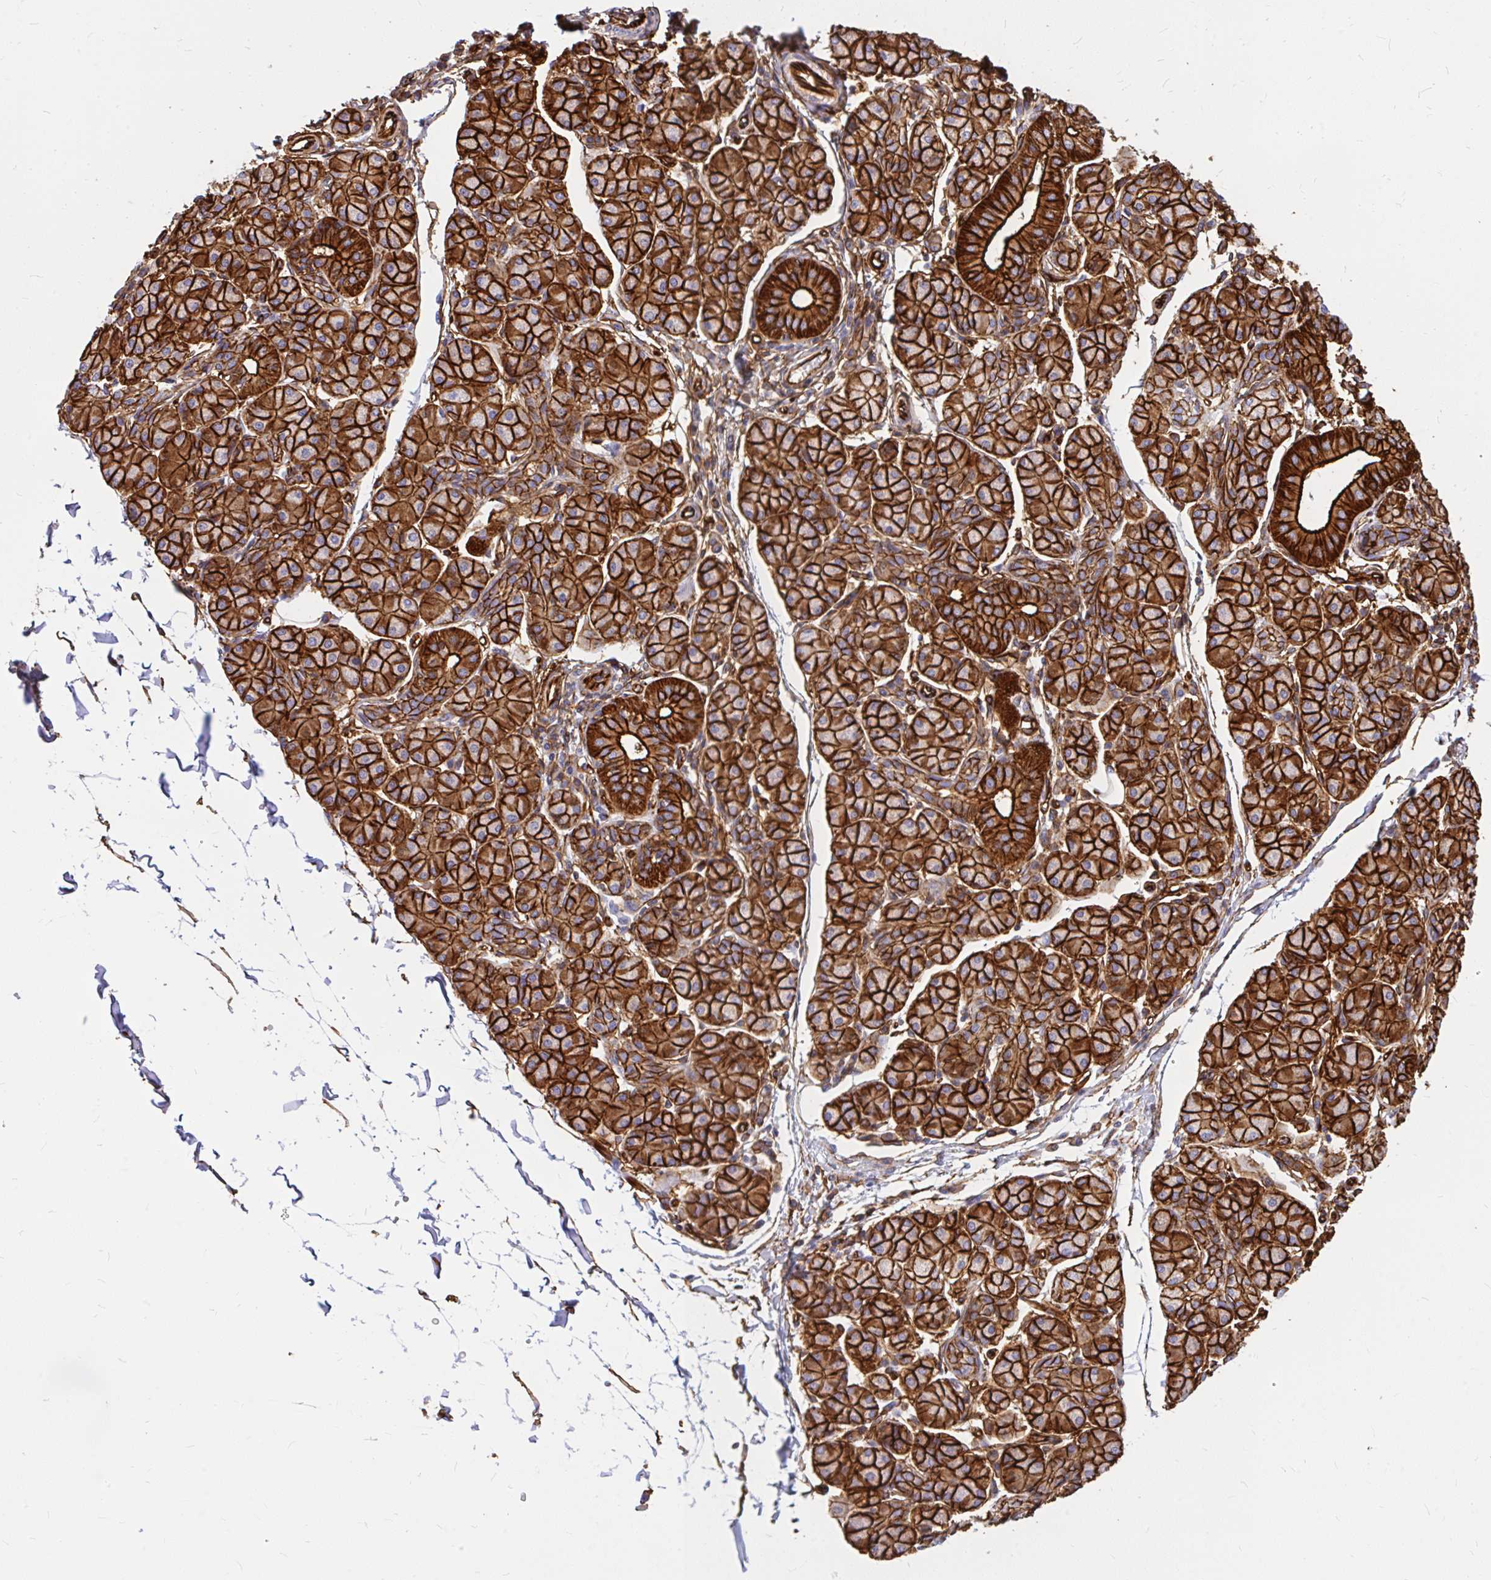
{"staining": {"intensity": "strong", "quantity": ">75%", "location": "cytoplasmic/membranous"}, "tissue": "salivary gland", "cell_type": "Glandular cells", "image_type": "normal", "snomed": [{"axis": "morphology", "description": "Normal tissue, NOS"}, {"axis": "morphology", "description": "Inflammation, NOS"}, {"axis": "topography", "description": "Lymph node"}, {"axis": "topography", "description": "Salivary gland"}], "caption": "Immunohistochemistry histopathology image of benign salivary gland: human salivary gland stained using immunohistochemistry (IHC) reveals high levels of strong protein expression localized specifically in the cytoplasmic/membranous of glandular cells, appearing as a cytoplasmic/membranous brown color.", "gene": "MAP1LC3B2", "patient": {"sex": "male", "age": 3}}